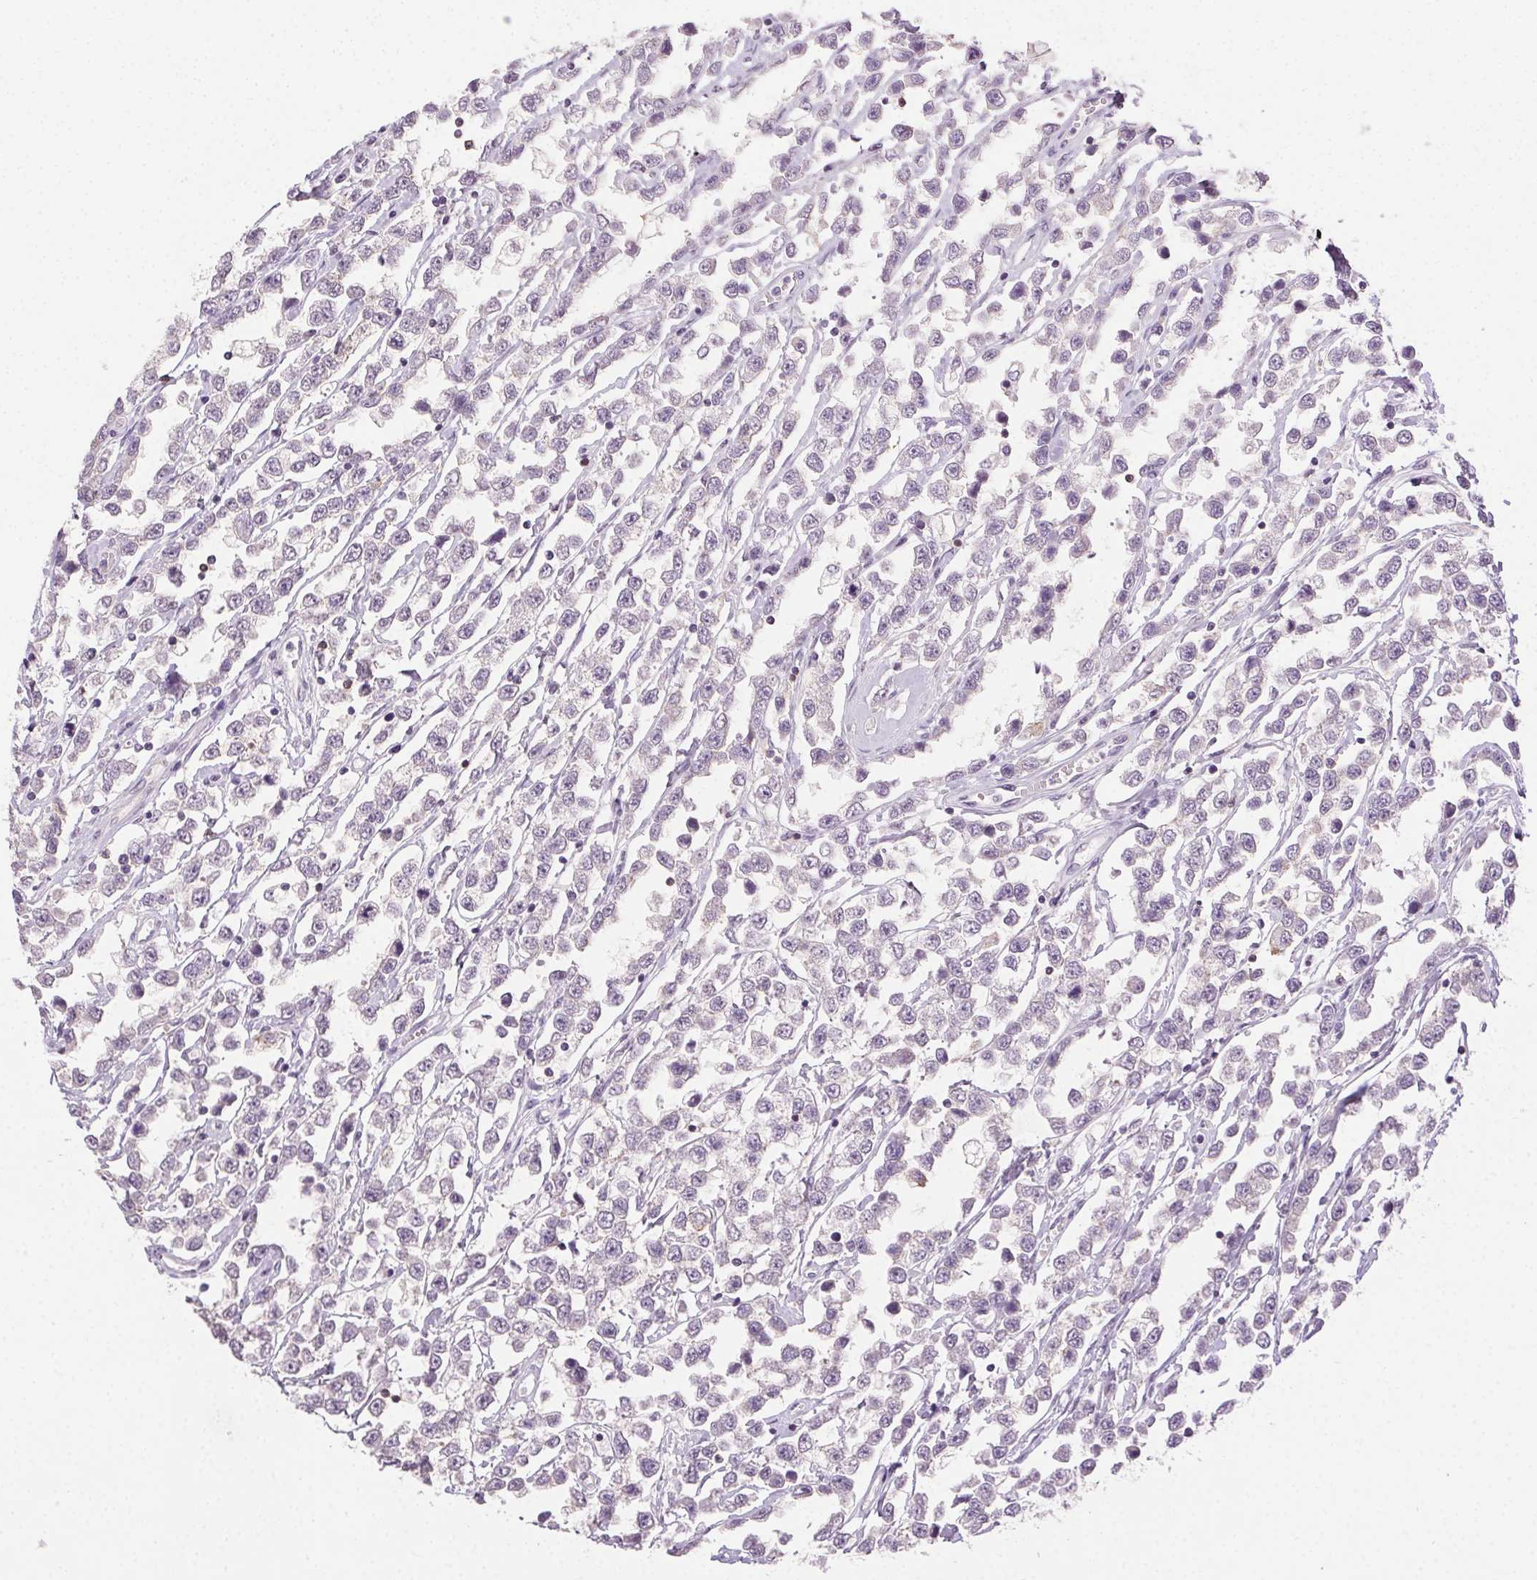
{"staining": {"intensity": "negative", "quantity": "none", "location": "none"}, "tissue": "testis cancer", "cell_type": "Tumor cells", "image_type": "cancer", "snomed": [{"axis": "morphology", "description": "Seminoma, NOS"}, {"axis": "topography", "description": "Testis"}], "caption": "An image of human testis cancer is negative for staining in tumor cells.", "gene": "AKAP5", "patient": {"sex": "male", "age": 34}}